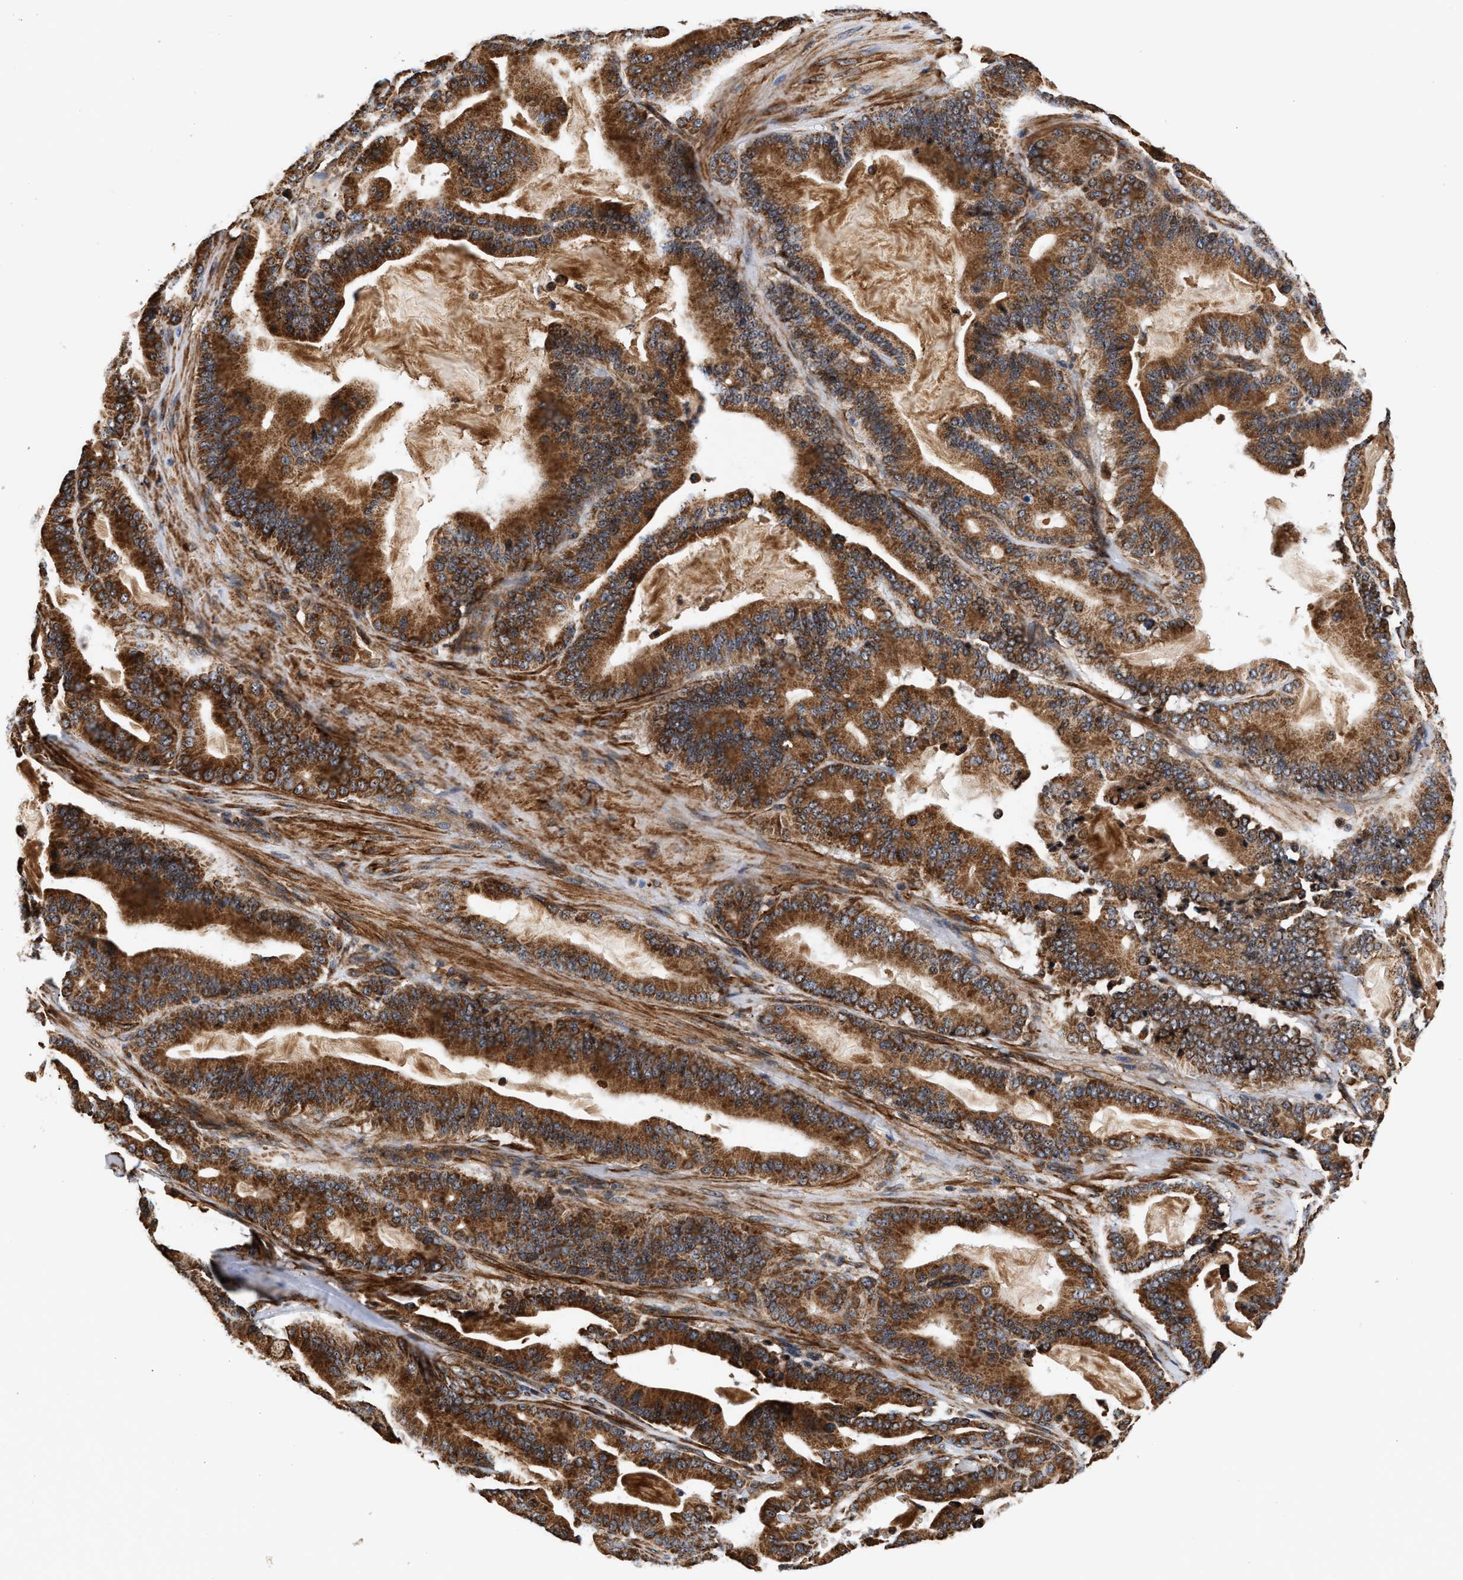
{"staining": {"intensity": "strong", "quantity": ">75%", "location": "cytoplasmic/membranous"}, "tissue": "pancreatic cancer", "cell_type": "Tumor cells", "image_type": "cancer", "snomed": [{"axis": "morphology", "description": "Adenocarcinoma, NOS"}, {"axis": "topography", "description": "Pancreas"}], "caption": "Strong cytoplasmic/membranous expression is appreciated in approximately >75% of tumor cells in pancreatic cancer (adenocarcinoma).", "gene": "SGK1", "patient": {"sex": "male", "age": 63}}